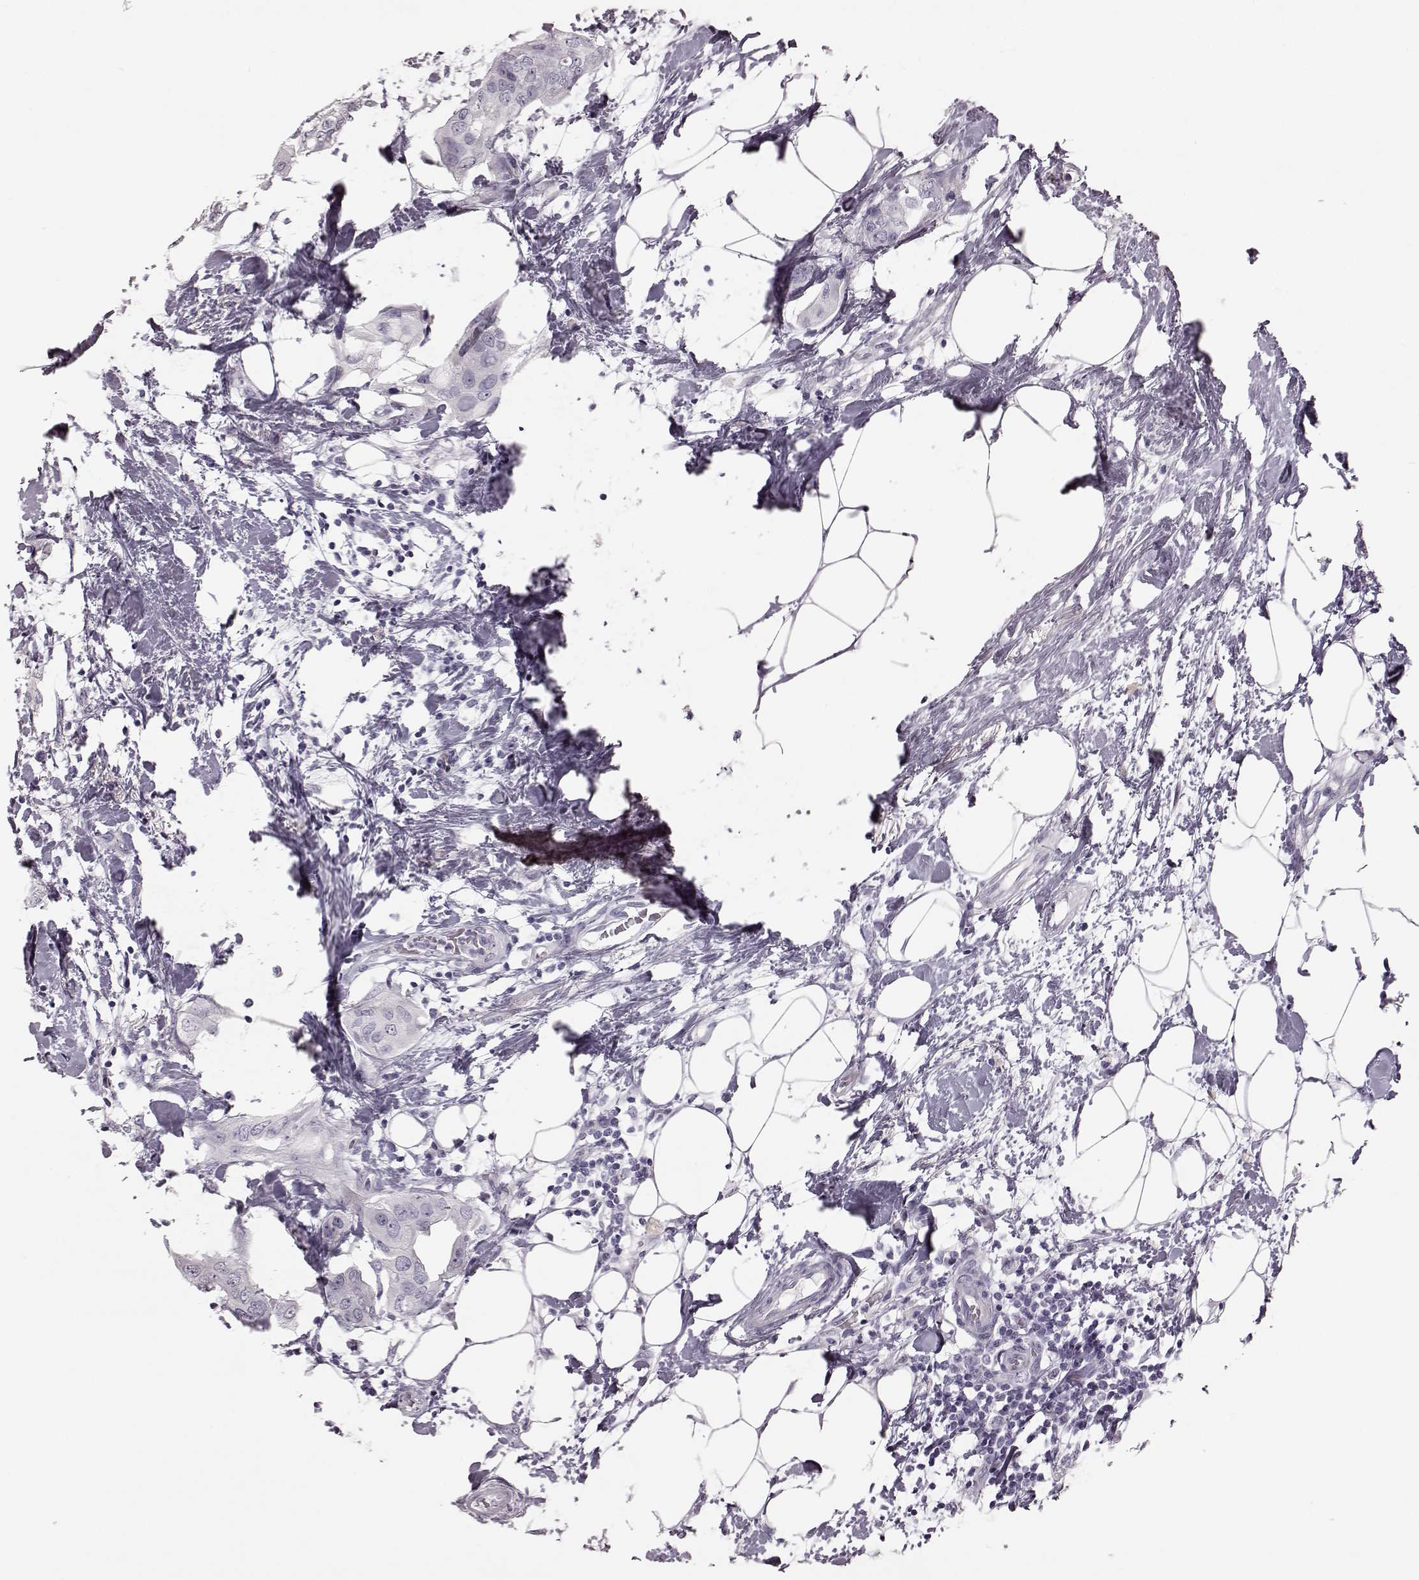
{"staining": {"intensity": "negative", "quantity": "none", "location": "none"}, "tissue": "breast cancer", "cell_type": "Tumor cells", "image_type": "cancer", "snomed": [{"axis": "morphology", "description": "Normal tissue, NOS"}, {"axis": "morphology", "description": "Duct carcinoma"}, {"axis": "topography", "description": "Breast"}], "caption": "High magnification brightfield microscopy of breast cancer stained with DAB (3,3'-diaminobenzidine) (brown) and counterstained with hematoxylin (blue): tumor cells show no significant positivity.", "gene": "ZNF433", "patient": {"sex": "female", "age": 40}}